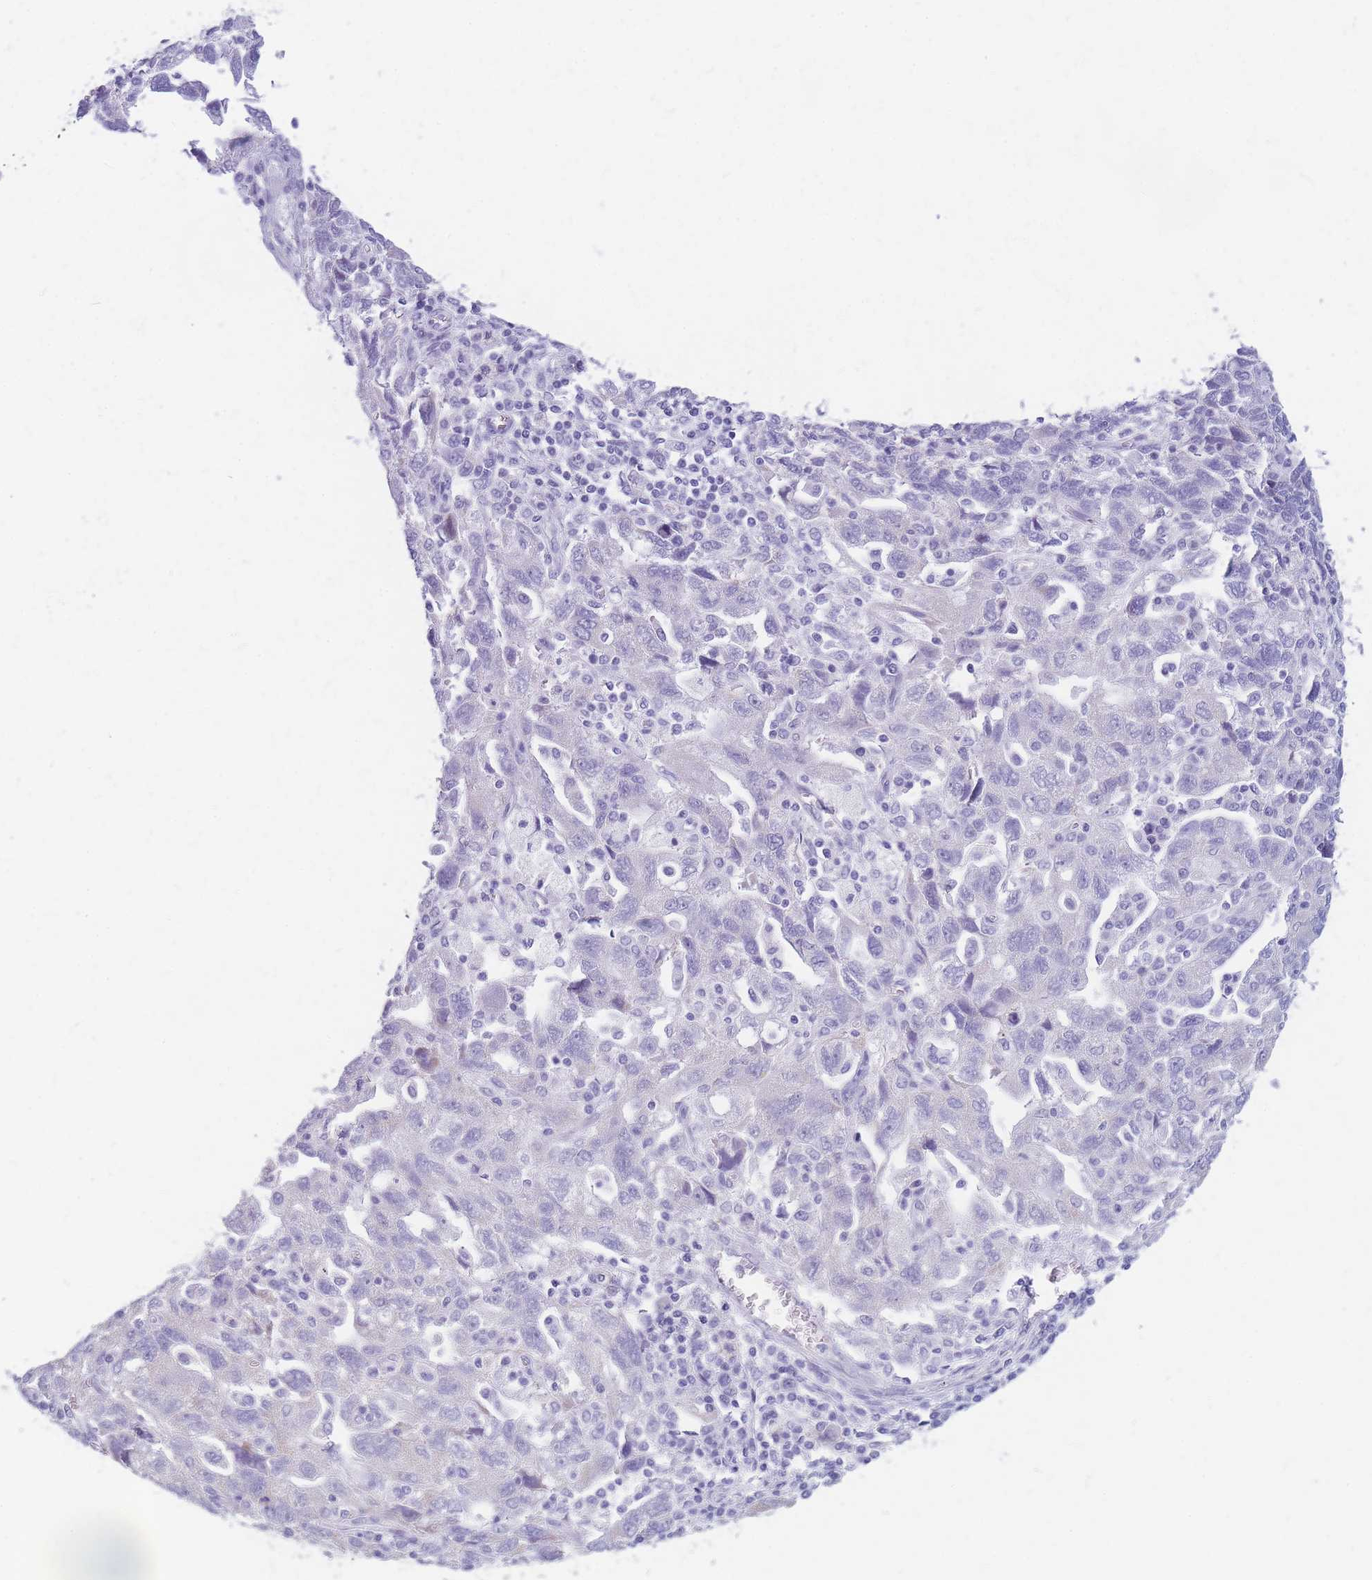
{"staining": {"intensity": "negative", "quantity": "none", "location": "none"}, "tissue": "ovarian cancer", "cell_type": "Tumor cells", "image_type": "cancer", "snomed": [{"axis": "morphology", "description": "Carcinoma, NOS"}, {"axis": "morphology", "description": "Cystadenocarcinoma, serous, NOS"}, {"axis": "topography", "description": "Ovary"}], "caption": "A histopathology image of serous cystadenocarcinoma (ovarian) stained for a protein demonstrates no brown staining in tumor cells.", "gene": "DDX49", "patient": {"sex": "female", "age": 69}}